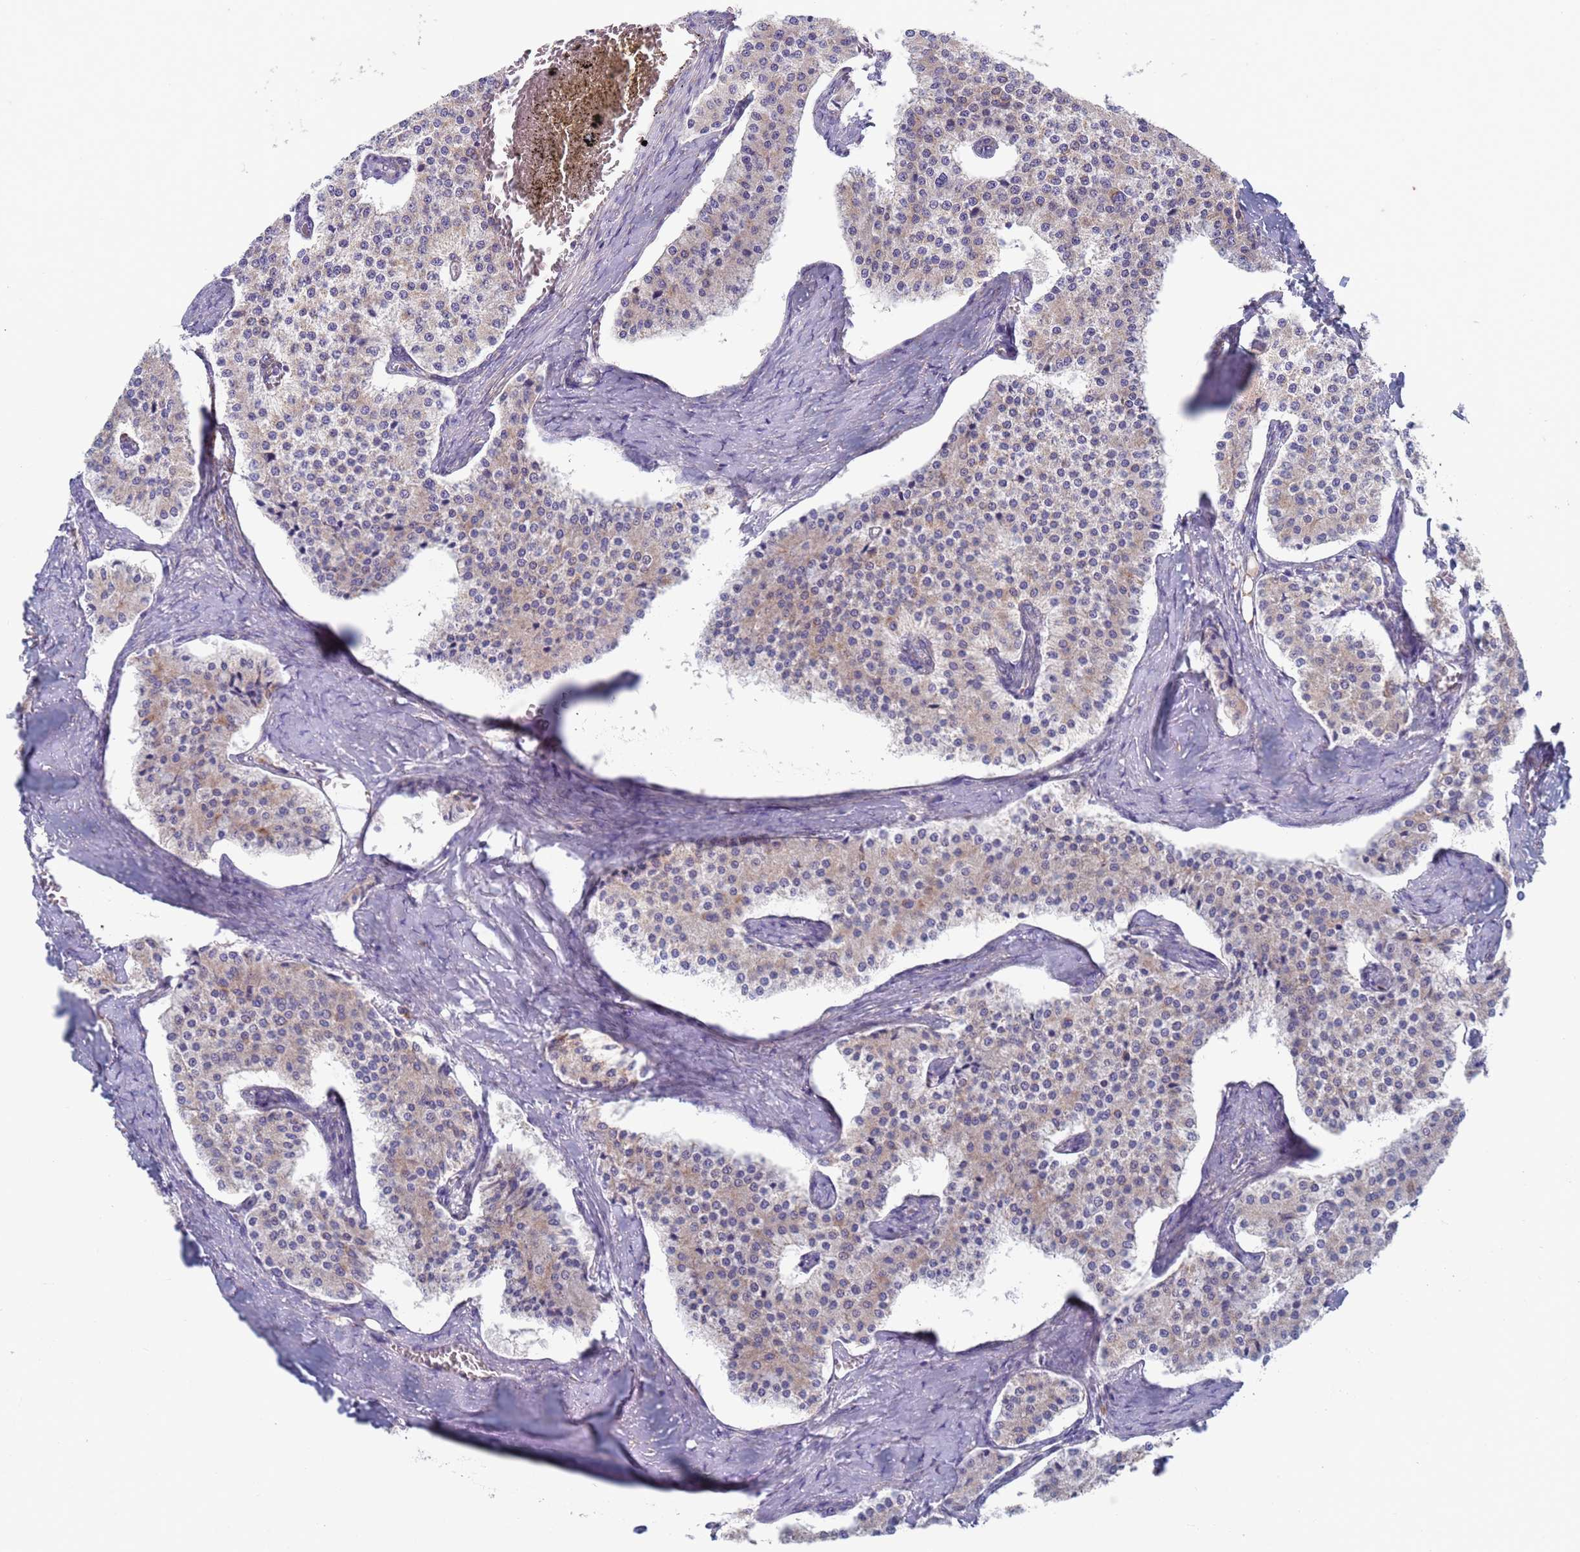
{"staining": {"intensity": "weak", "quantity": "<25%", "location": "cytoplasmic/membranous"}, "tissue": "carcinoid", "cell_type": "Tumor cells", "image_type": "cancer", "snomed": [{"axis": "morphology", "description": "Carcinoid, malignant, NOS"}, {"axis": "topography", "description": "Colon"}], "caption": "The image demonstrates no staining of tumor cells in carcinoid.", "gene": "CHCHD6", "patient": {"sex": "female", "age": 52}}